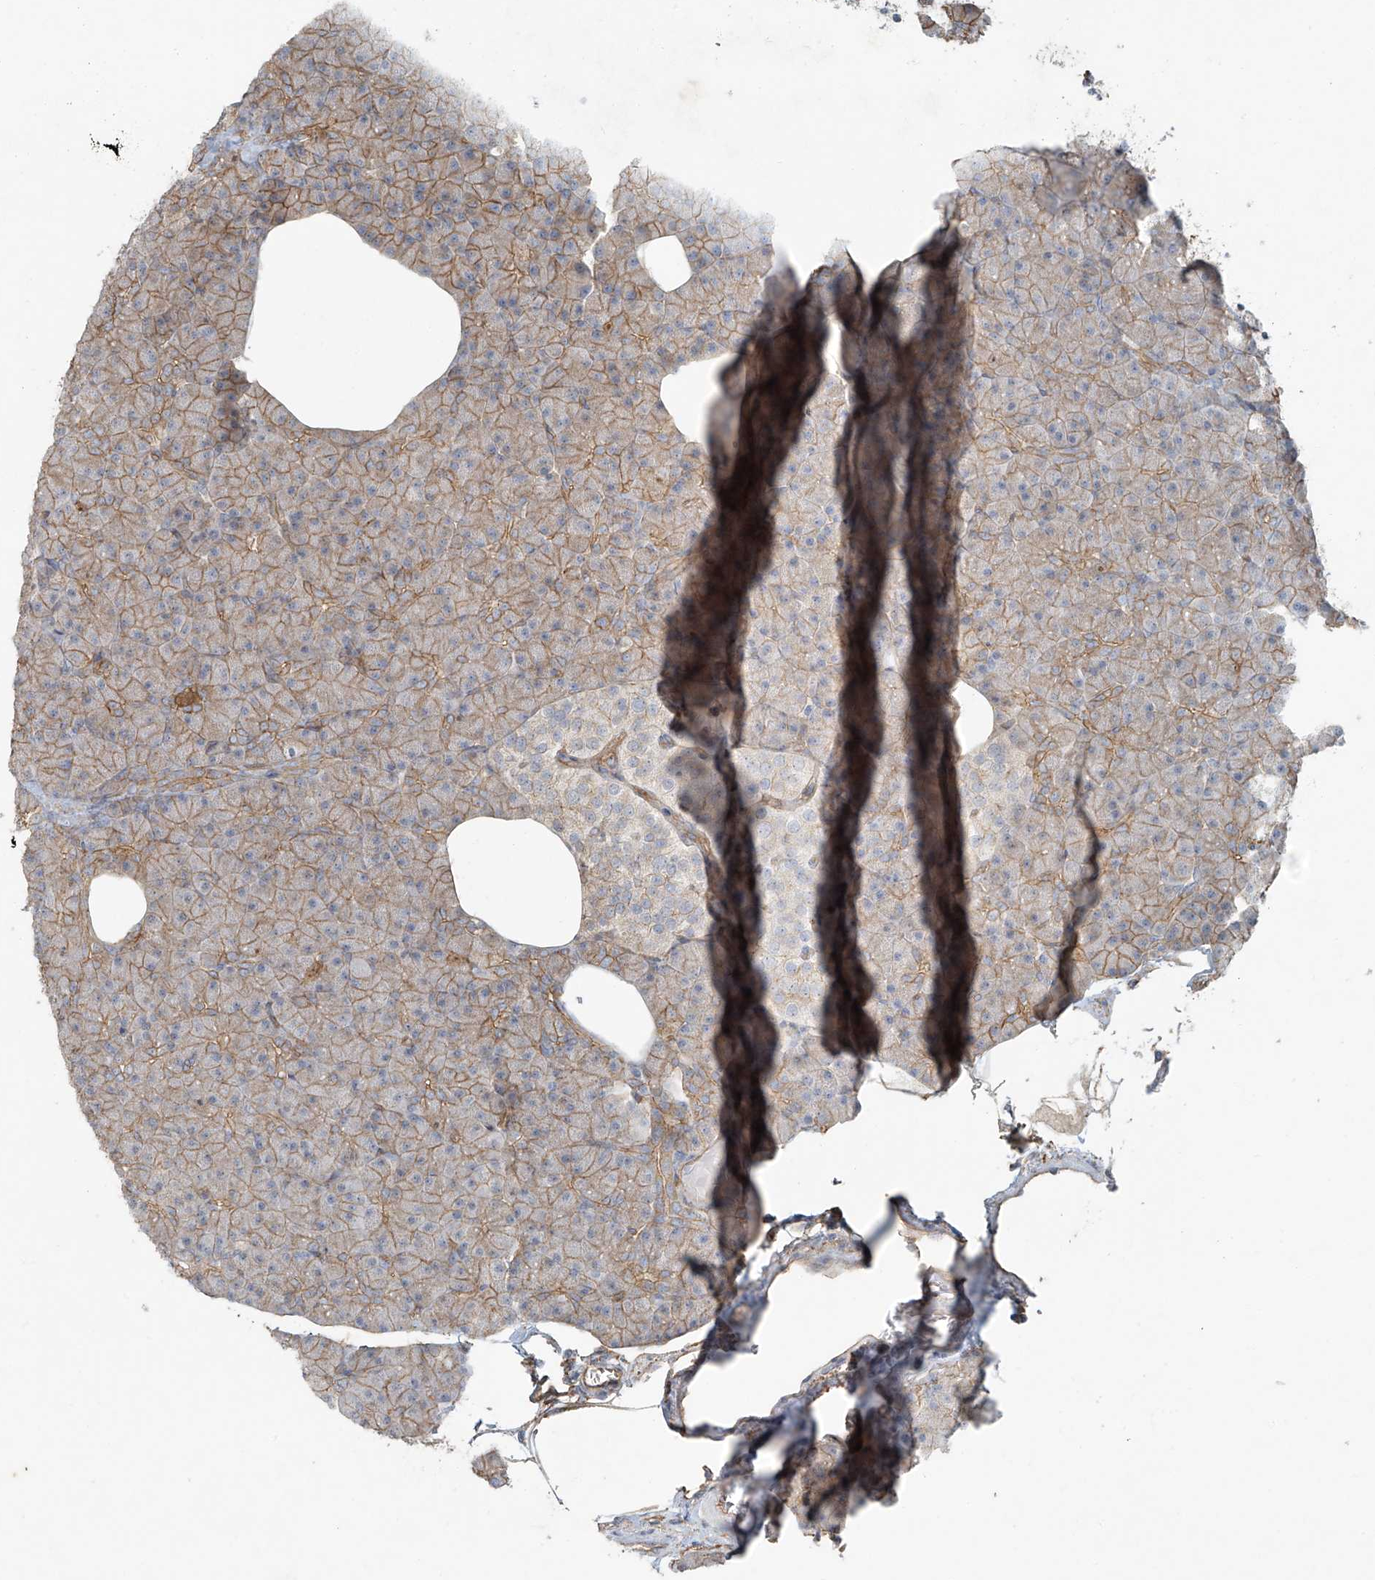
{"staining": {"intensity": "moderate", "quantity": ">75%", "location": "cytoplasmic/membranous"}, "tissue": "pancreas", "cell_type": "Exocrine glandular cells", "image_type": "normal", "snomed": [{"axis": "morphology", "description": "Normal tissue, NOS"}, {"axis": "topography", "description": "Pancreas"}], "caption": "Normal pancreas exhibits moderate cytoplasmic/membranous expression in about >75% of exocrine glandular cells.", "gene": "TUBE1", "patient": {"sex": "female", "age": 43}}